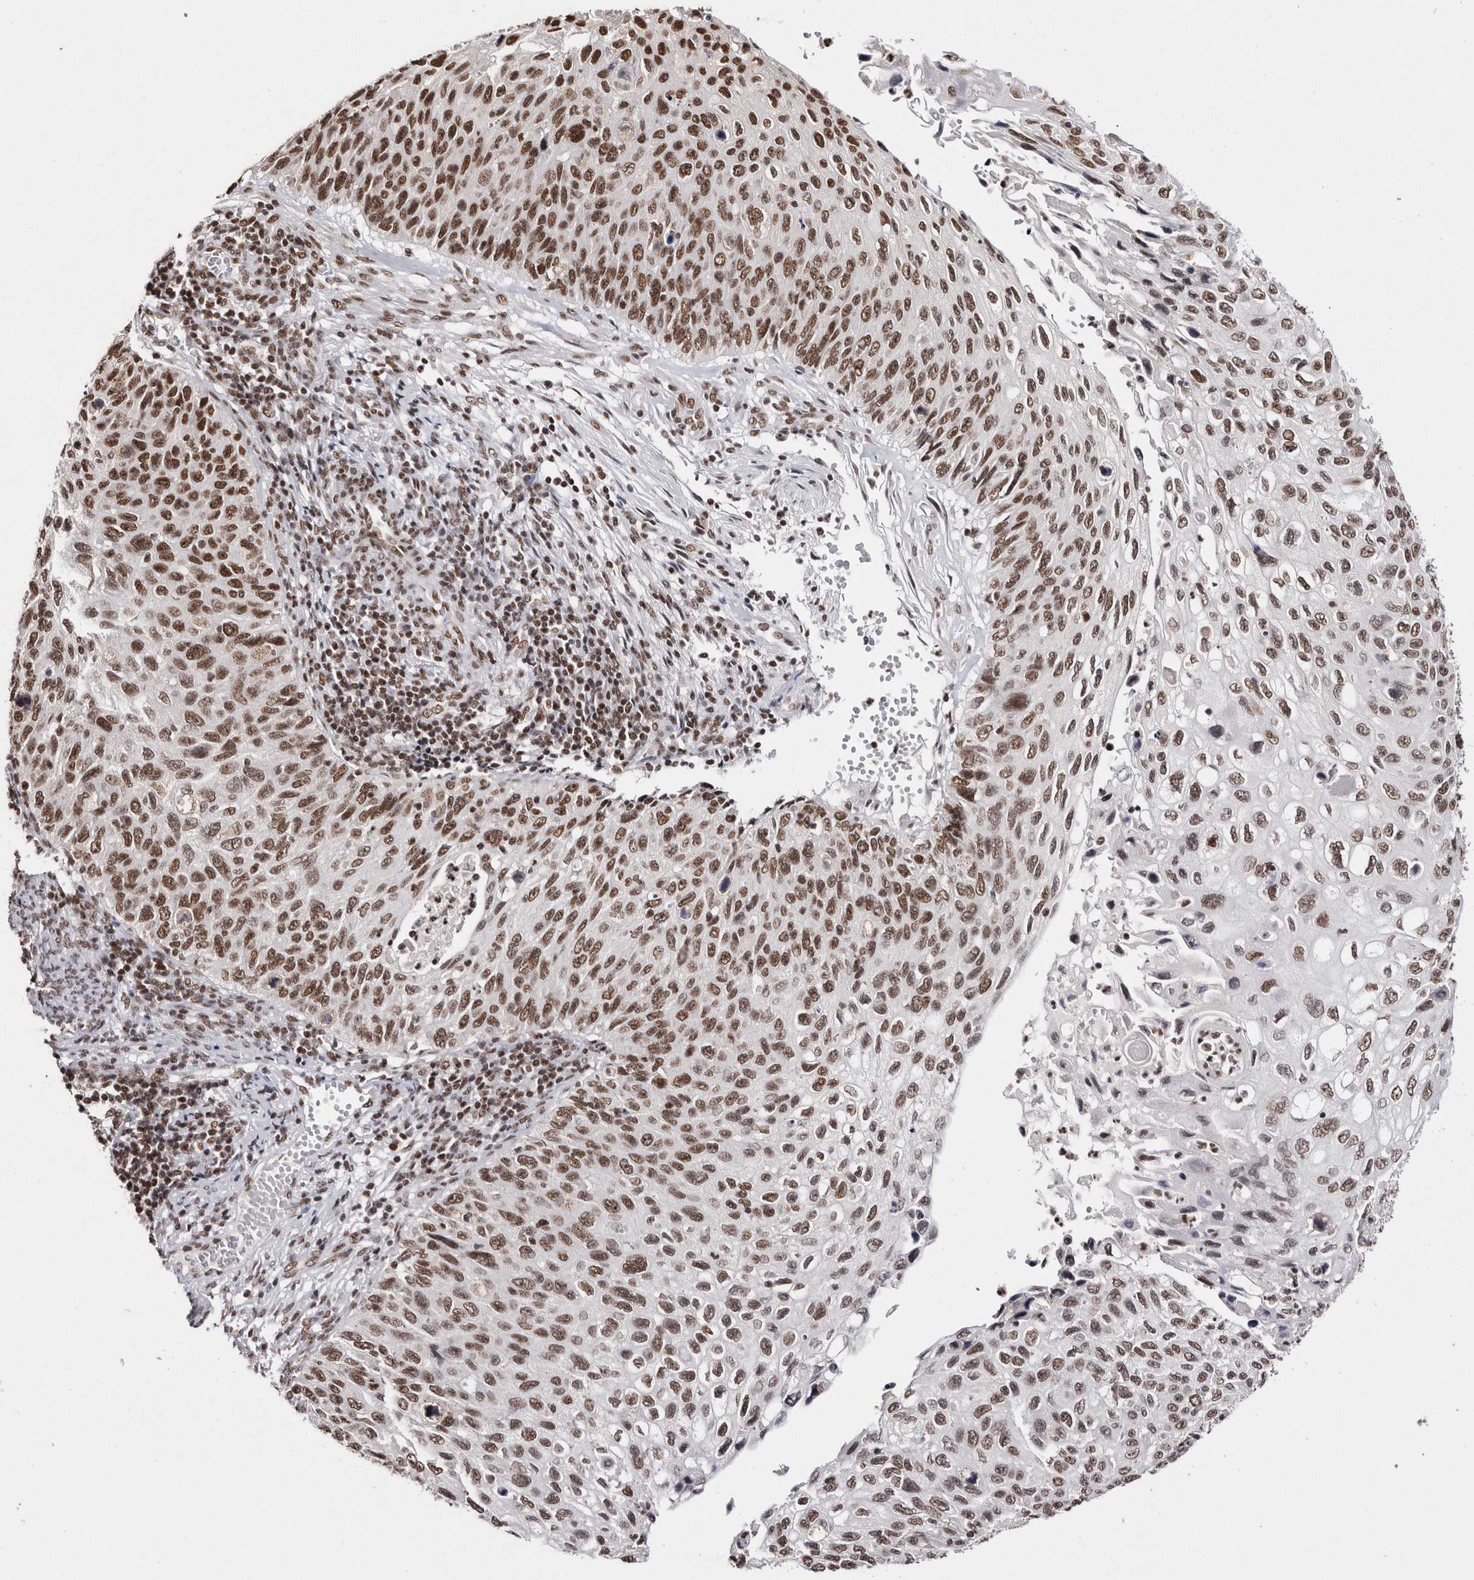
{"staining": {"intensity": "moderate", "quantity": ">75%", "location": "nuclear"}, "tissue": "cervical cancer", "cell_type": "Tumor cells", "image_type": "cancer", "snomed": [{"axis": "morphology", "description": "Squamous cell carcinoma, NOS"}, {"axis": "topography", "description": "Cervix"}], "caption": "High-power microscopy captured an immunohistochemistry image of cervical cancer, revealing moderate nuclear positivity in about >75% of tumor cells.", "gene": "SMC1A", "patient": {"sex": "female", "age": 70}}